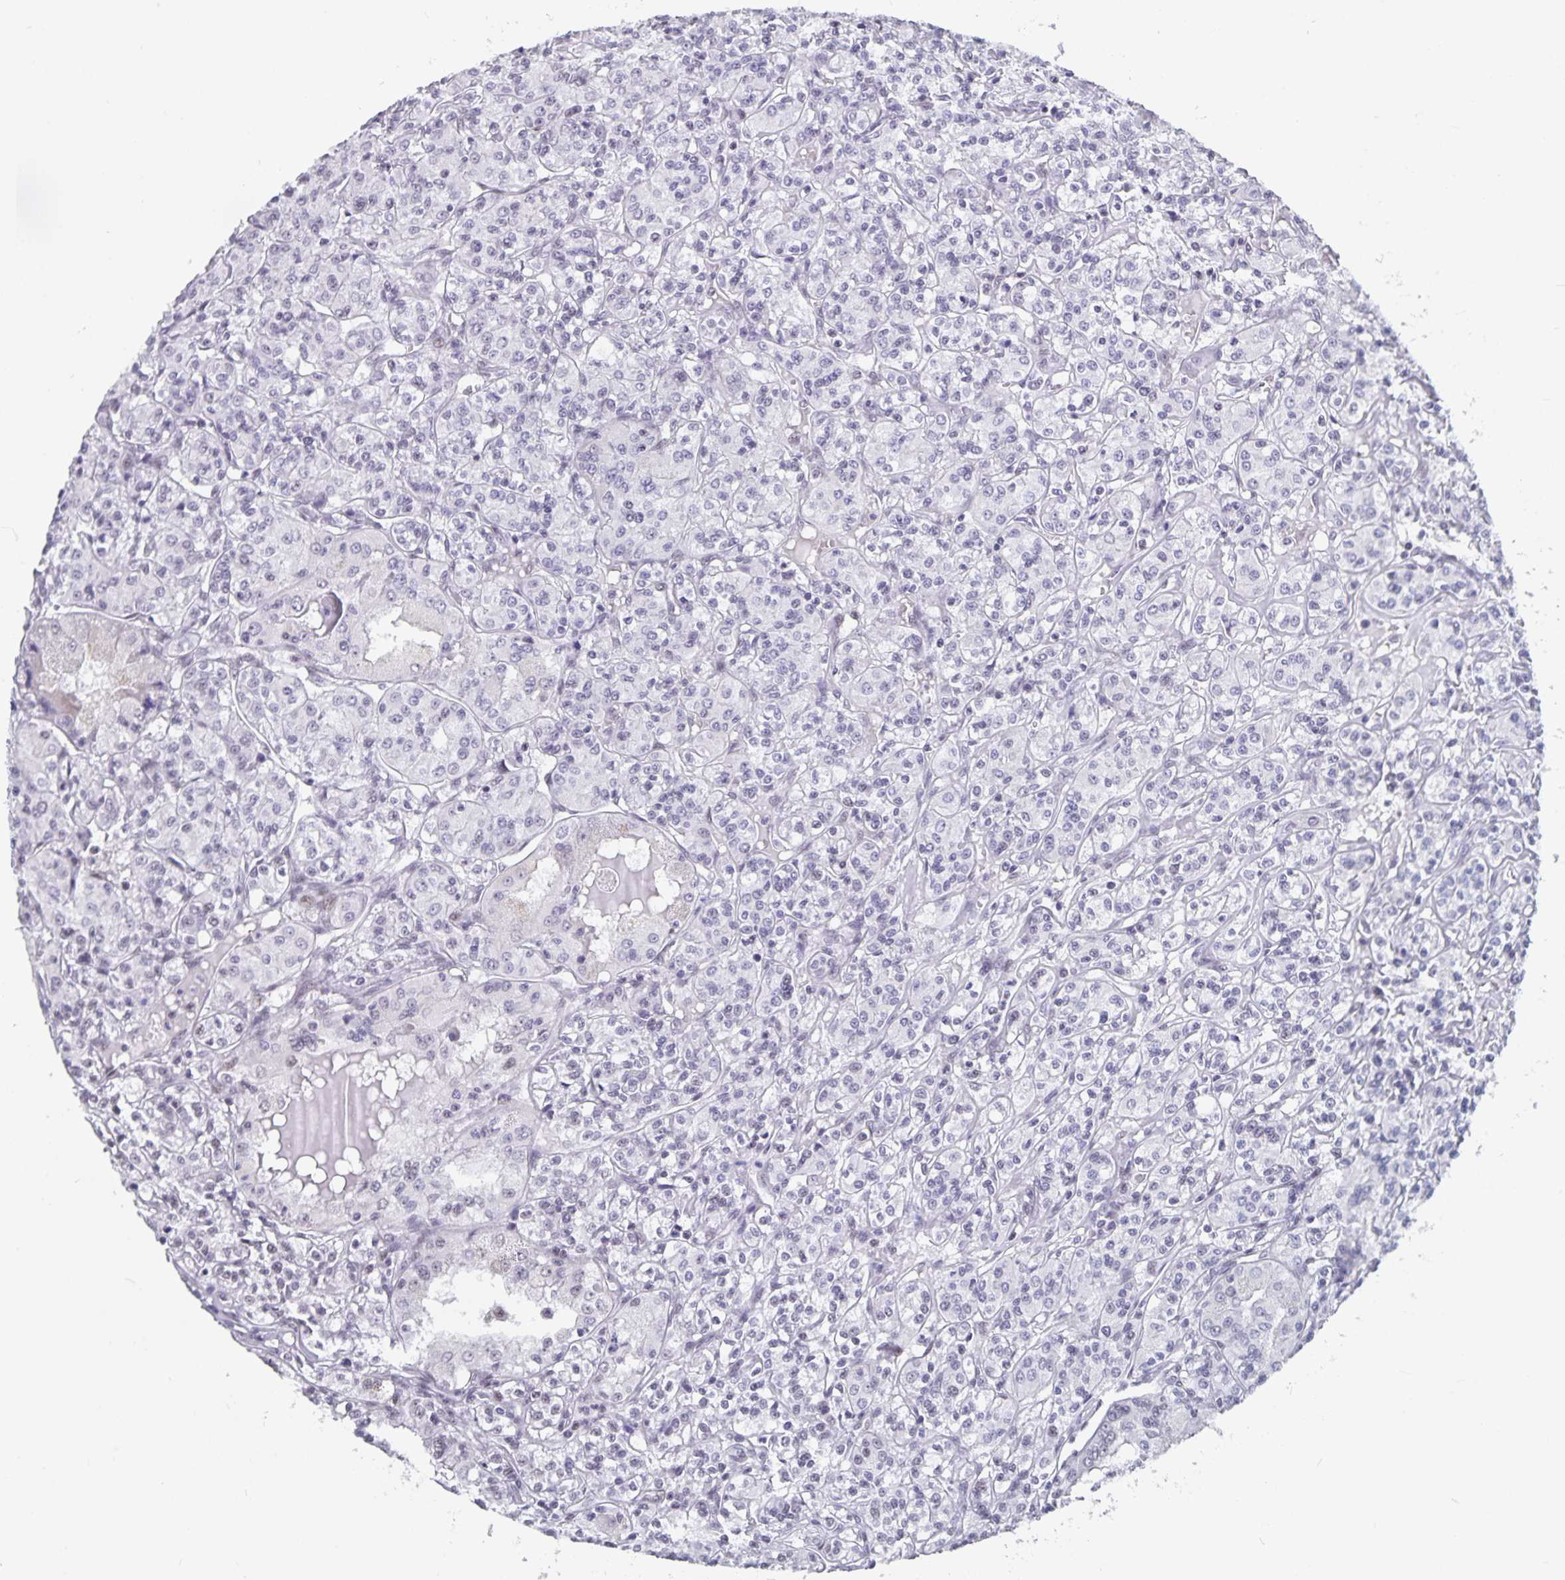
{"staining": {"intensity": "weak", "quantity": "<25%", "location": "nuclear"}, "tissue": "renal cancer", "cell_type": "Tumor cells", "image_type": "cancer", "snomed": [{"axis": "morphology", "description": "Adenocarcinoma, NOS"}, {"axis": "topography", "description": "Kidney"}], "caption": "This photomicrograph is of renal adenocarcinoma stained with immunohistochemistry (IHC) to label a protein in brown with the nuclei are counter-stained blue. There is no expression in tumor cells. (Stains: DAB immunohistochemistry (IHC) with hematoxylin counter stain, Microscopy: brightfield microscopy at high magnification).", "gene": "PBX2", "patient": {"sex": "male", "age": 36}}